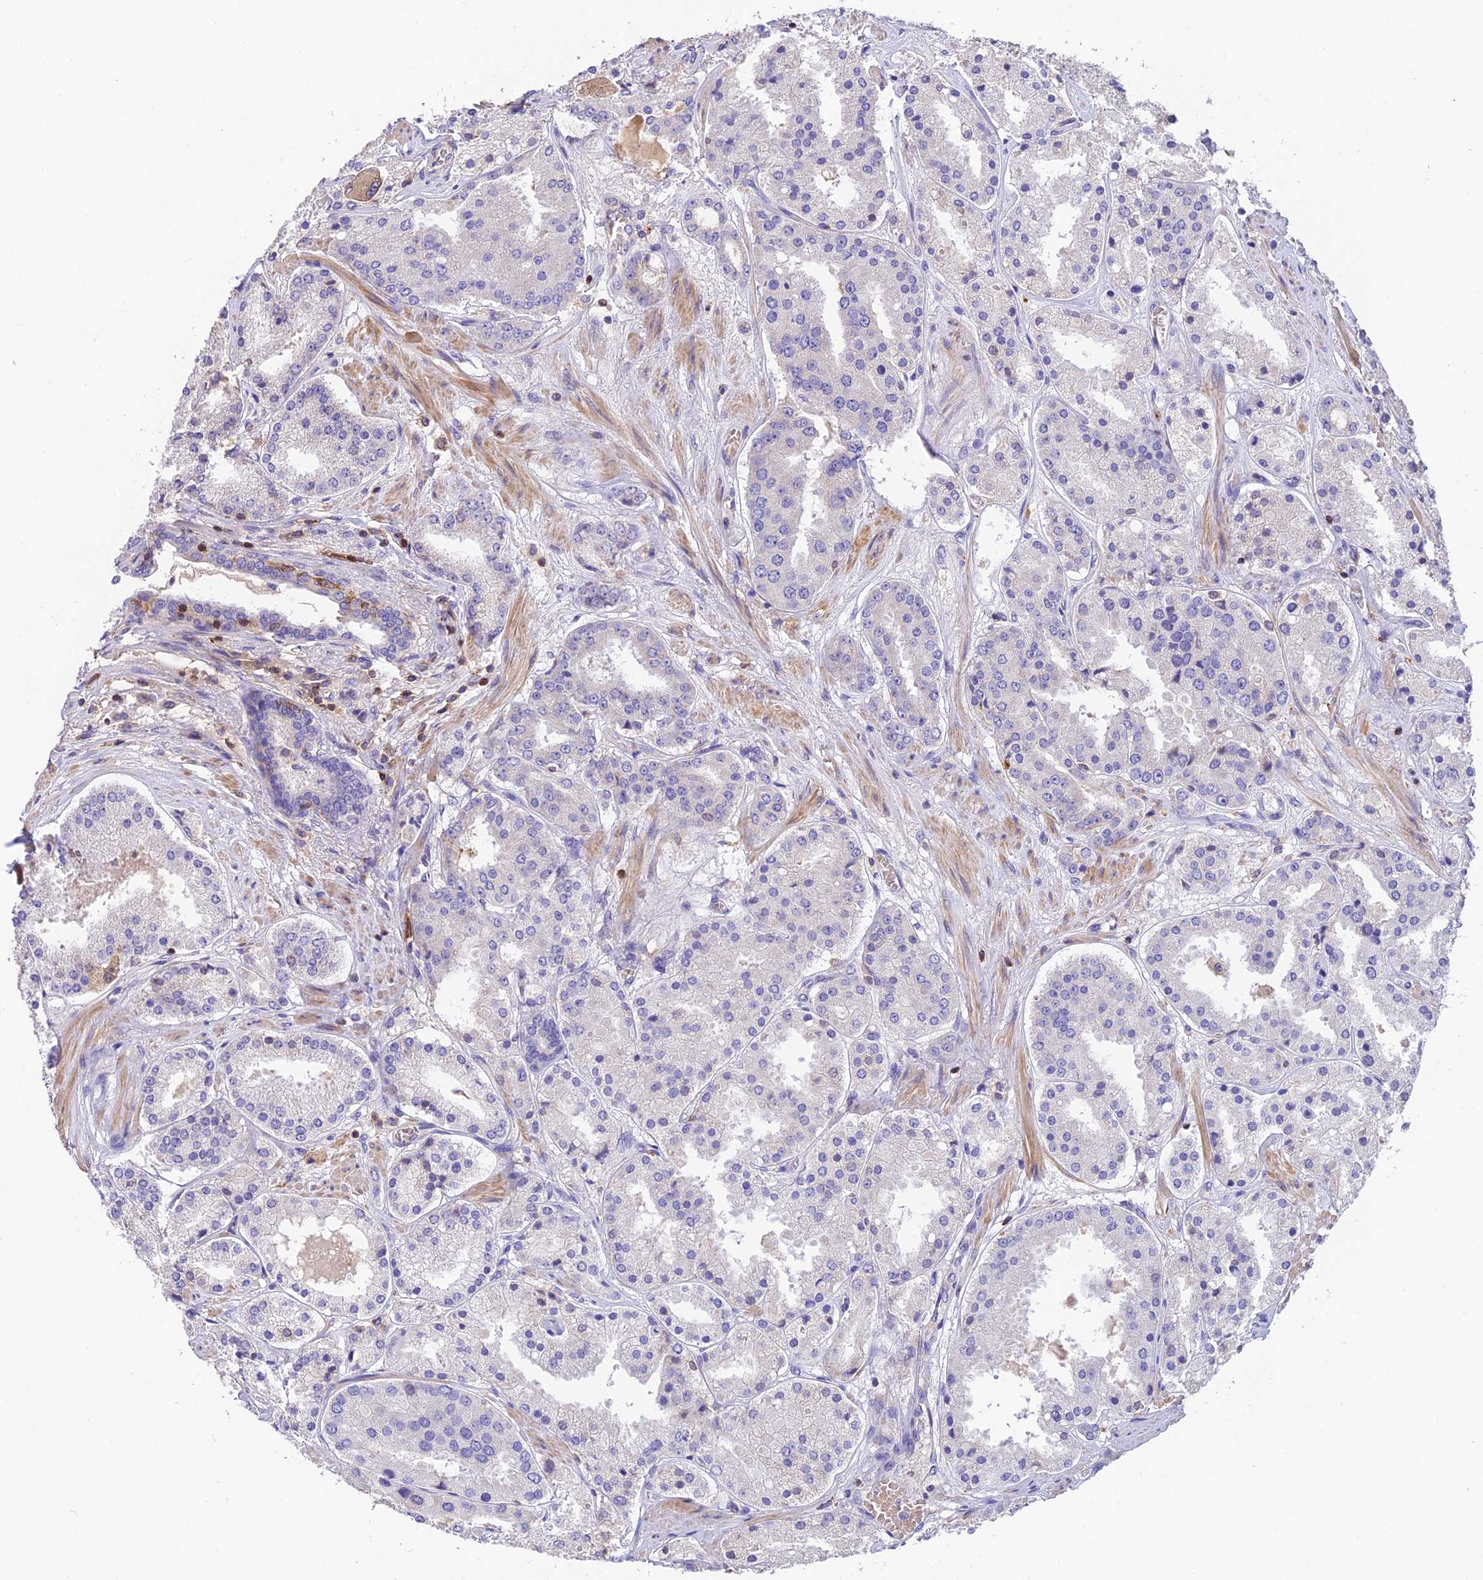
{"staining": {"intensity": "negative", "quantity": "none", "location": "none"}, "tissue": "prostate cancer", "cell_type": "Tumor cells", "image_type": "cancer", "snomed": [{"axis": "morphology", "description": "Adenocarcinoma, High grade"}, {"axis": "topography", "description": "Prostate"}], "caption": "Prostate cancer stained for a protein using immunohistochemistry (IHC) shows no staining tumor cells.", "gene": "LPXN", "patient": {"sex": "male", "age": 63}}